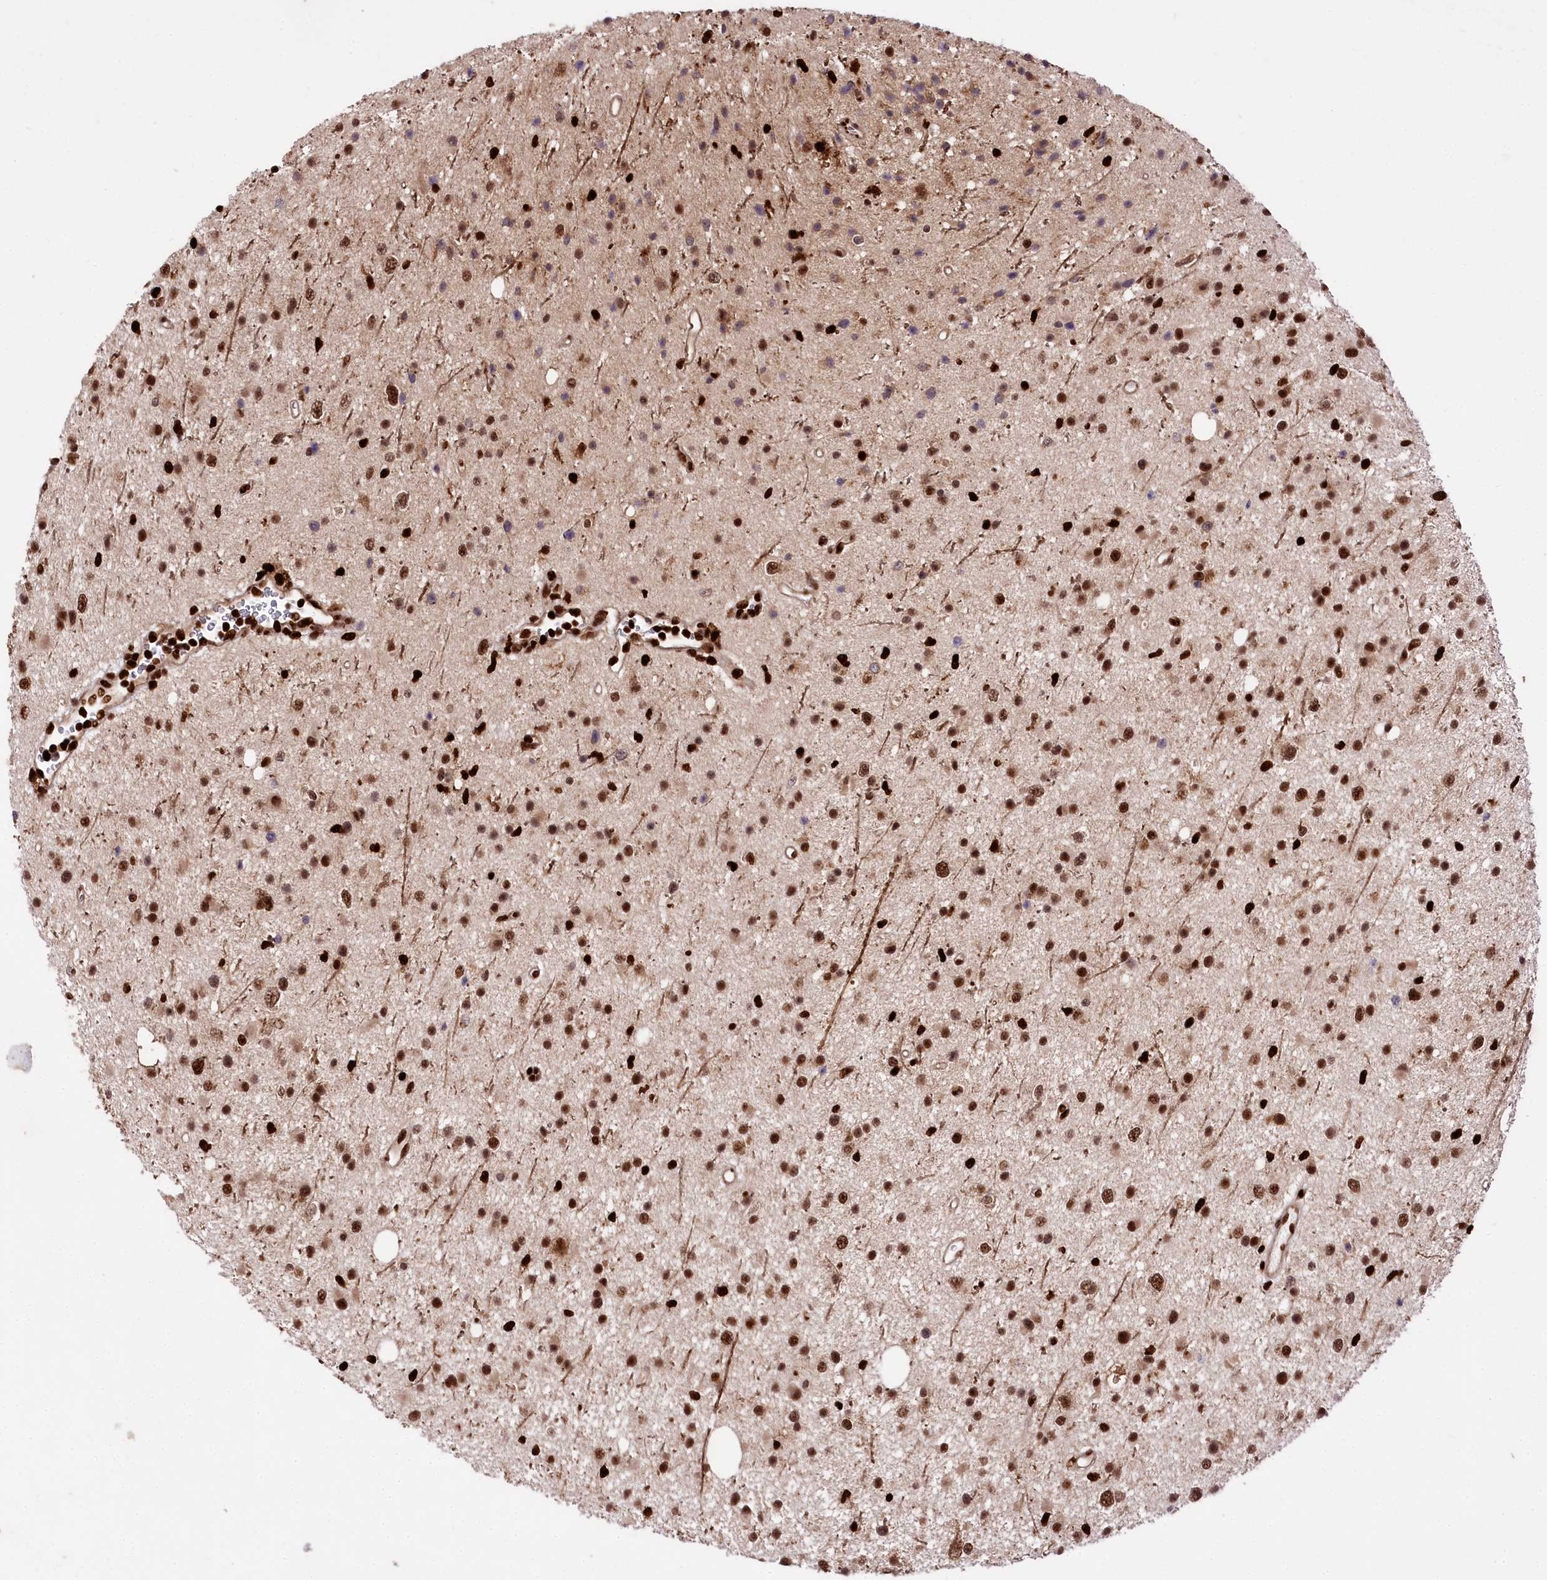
{"staining": {"intensity": "strong", "quantity": ">75%", "location": "nuclear"}, "tissue": "glioma", "cell_type": "Tumor cells", "image_type": "cancer", "snomed": [{"axis": "morphology", "description": "Glioma, malignant, Low grade"}, {"axis": "topography", "description": "Cerebral cortex"}], "caption": "High-power microscopy captured an IHC image of glioma, revealing strong nuclear expression in approximately >75% of tumor cells.", "gene": "FIGN", "patient": {"sex": "female", "age": 39}}